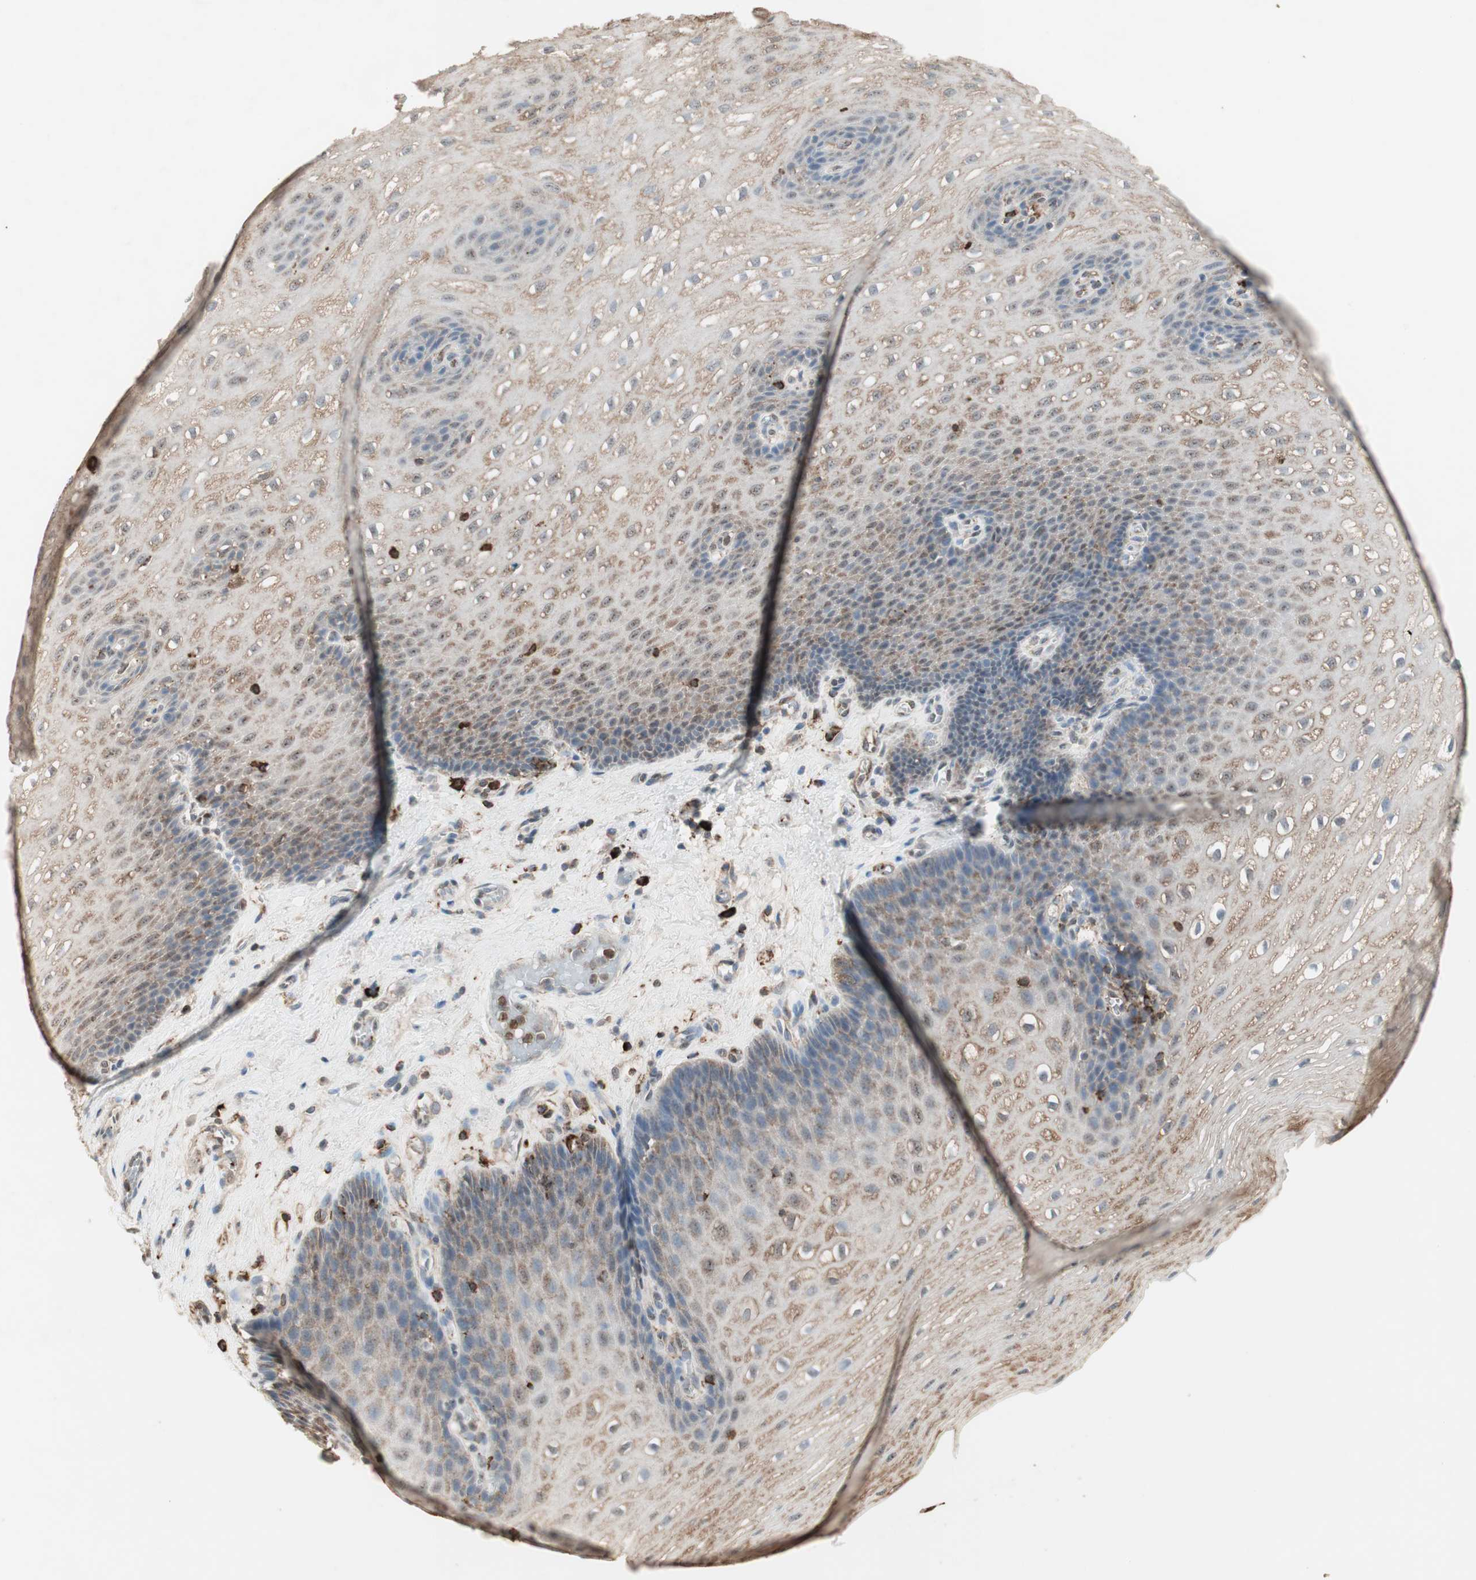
{"staining": {"intensity": "moderate", "quantity": "<25%", "location": "cytoplasmic/membranous,nuclear"}, "tissue": "esophagus", "cell_type": "Squamous epithelial cells", "image_type": "normal", "snomed": [{"axis": "morphology", "description": "Normal tissue, NOS"}, {"axis": "topography", "description": "Esophagus"}], "caption": "Squamous epithelial cells demonstrate low levels of moderate cytoplasmic/membranous,nuclear positivity in about <25% of cells in benign human esophagus.", "gene": "MMP3", "patient": {"sex": "male", "age": 48}}